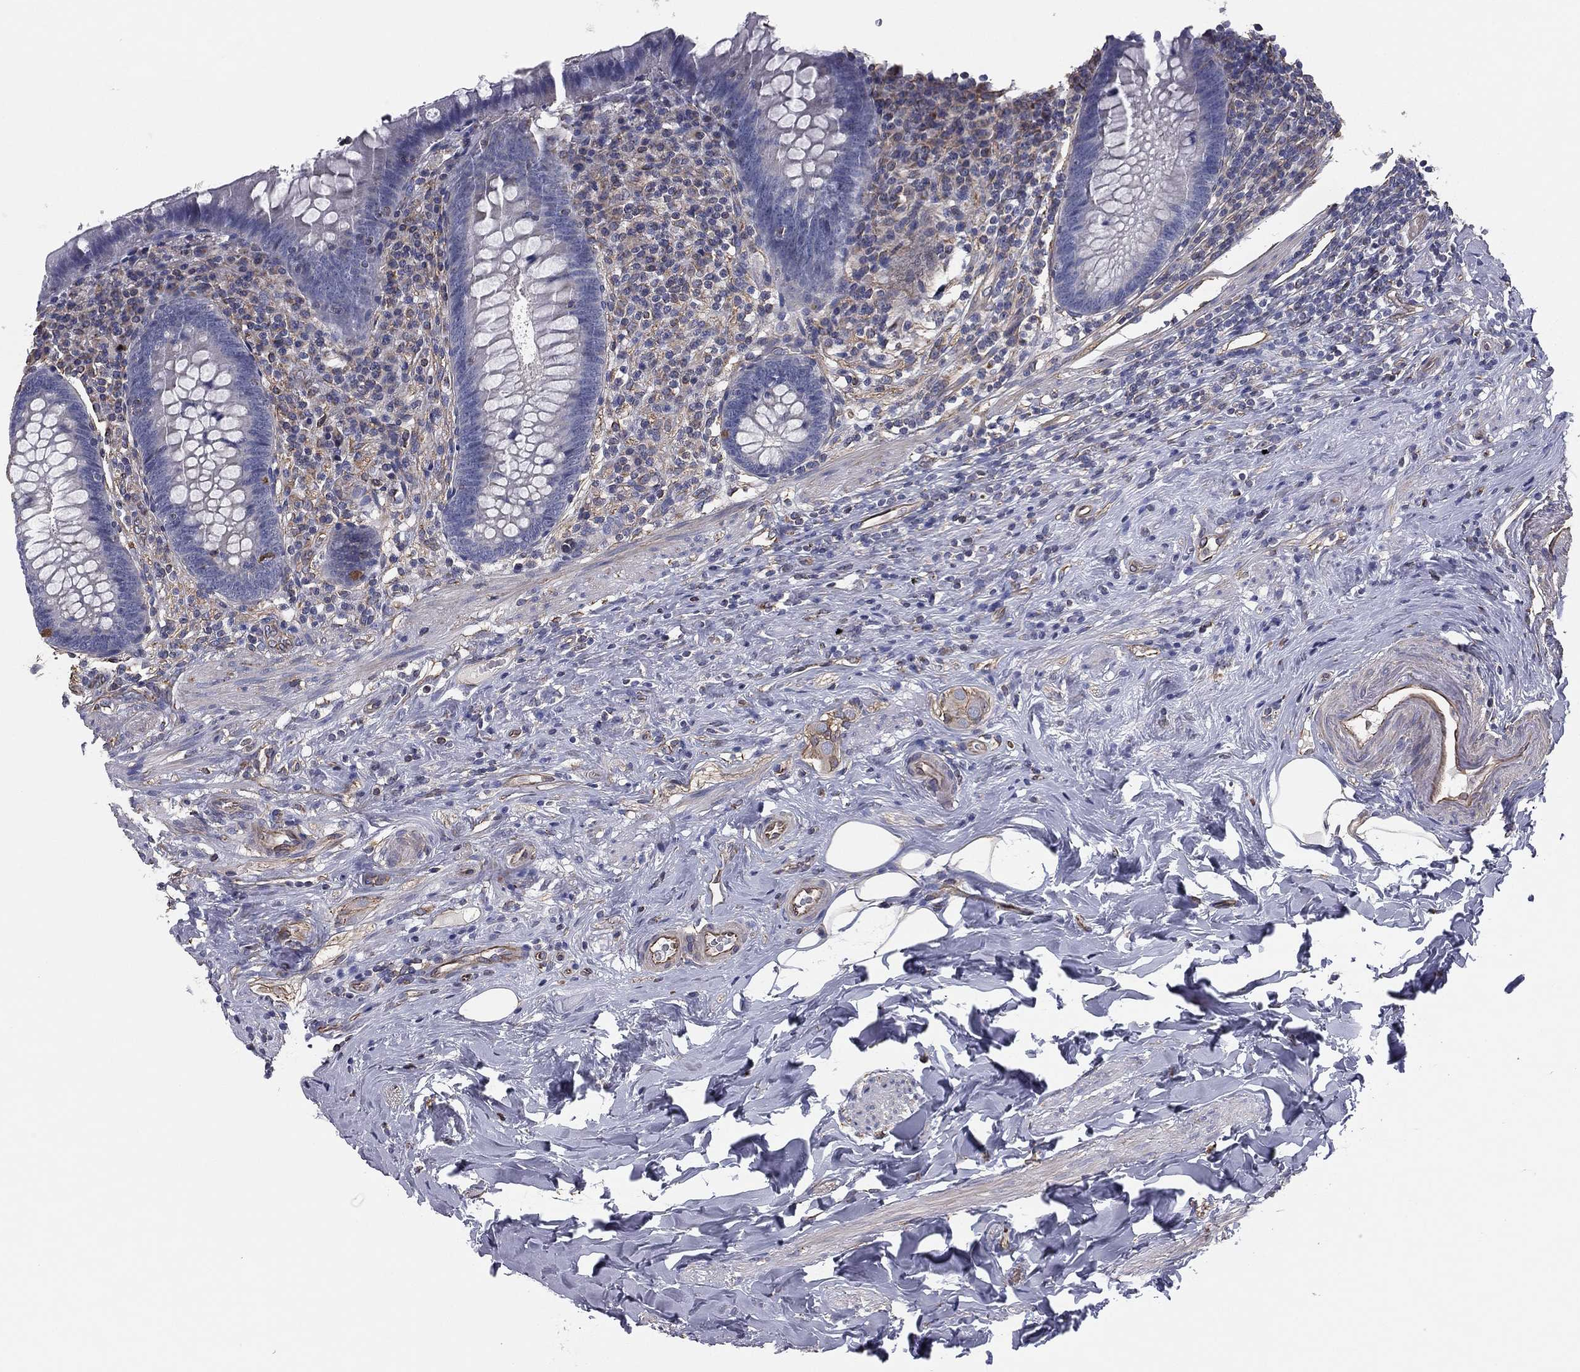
{"staining": {"intensity": "negative", "quantity": "none", "location": "none"}, "tissue": "appendix", "cell_type": "Glandular cells", "image_type": "normal", "snomed": [{"axis": "morphology", "description": "Normal tissue, NOS"}, {"axis": "topography", "description": "Appendix"}], "caption": "A high-resolution image shows immunohistochemistry staining of unremarkable appendix, which displays no significant expression in glandular cells. (Stains: DAB (3,3'-diaminobenzidine) IHC with hematoxylin counter stain, Microscopy: brightfield microscopy at high magnification).", "gene": "SCUBE1", "patient": {"sex": "male", "age": 47}}